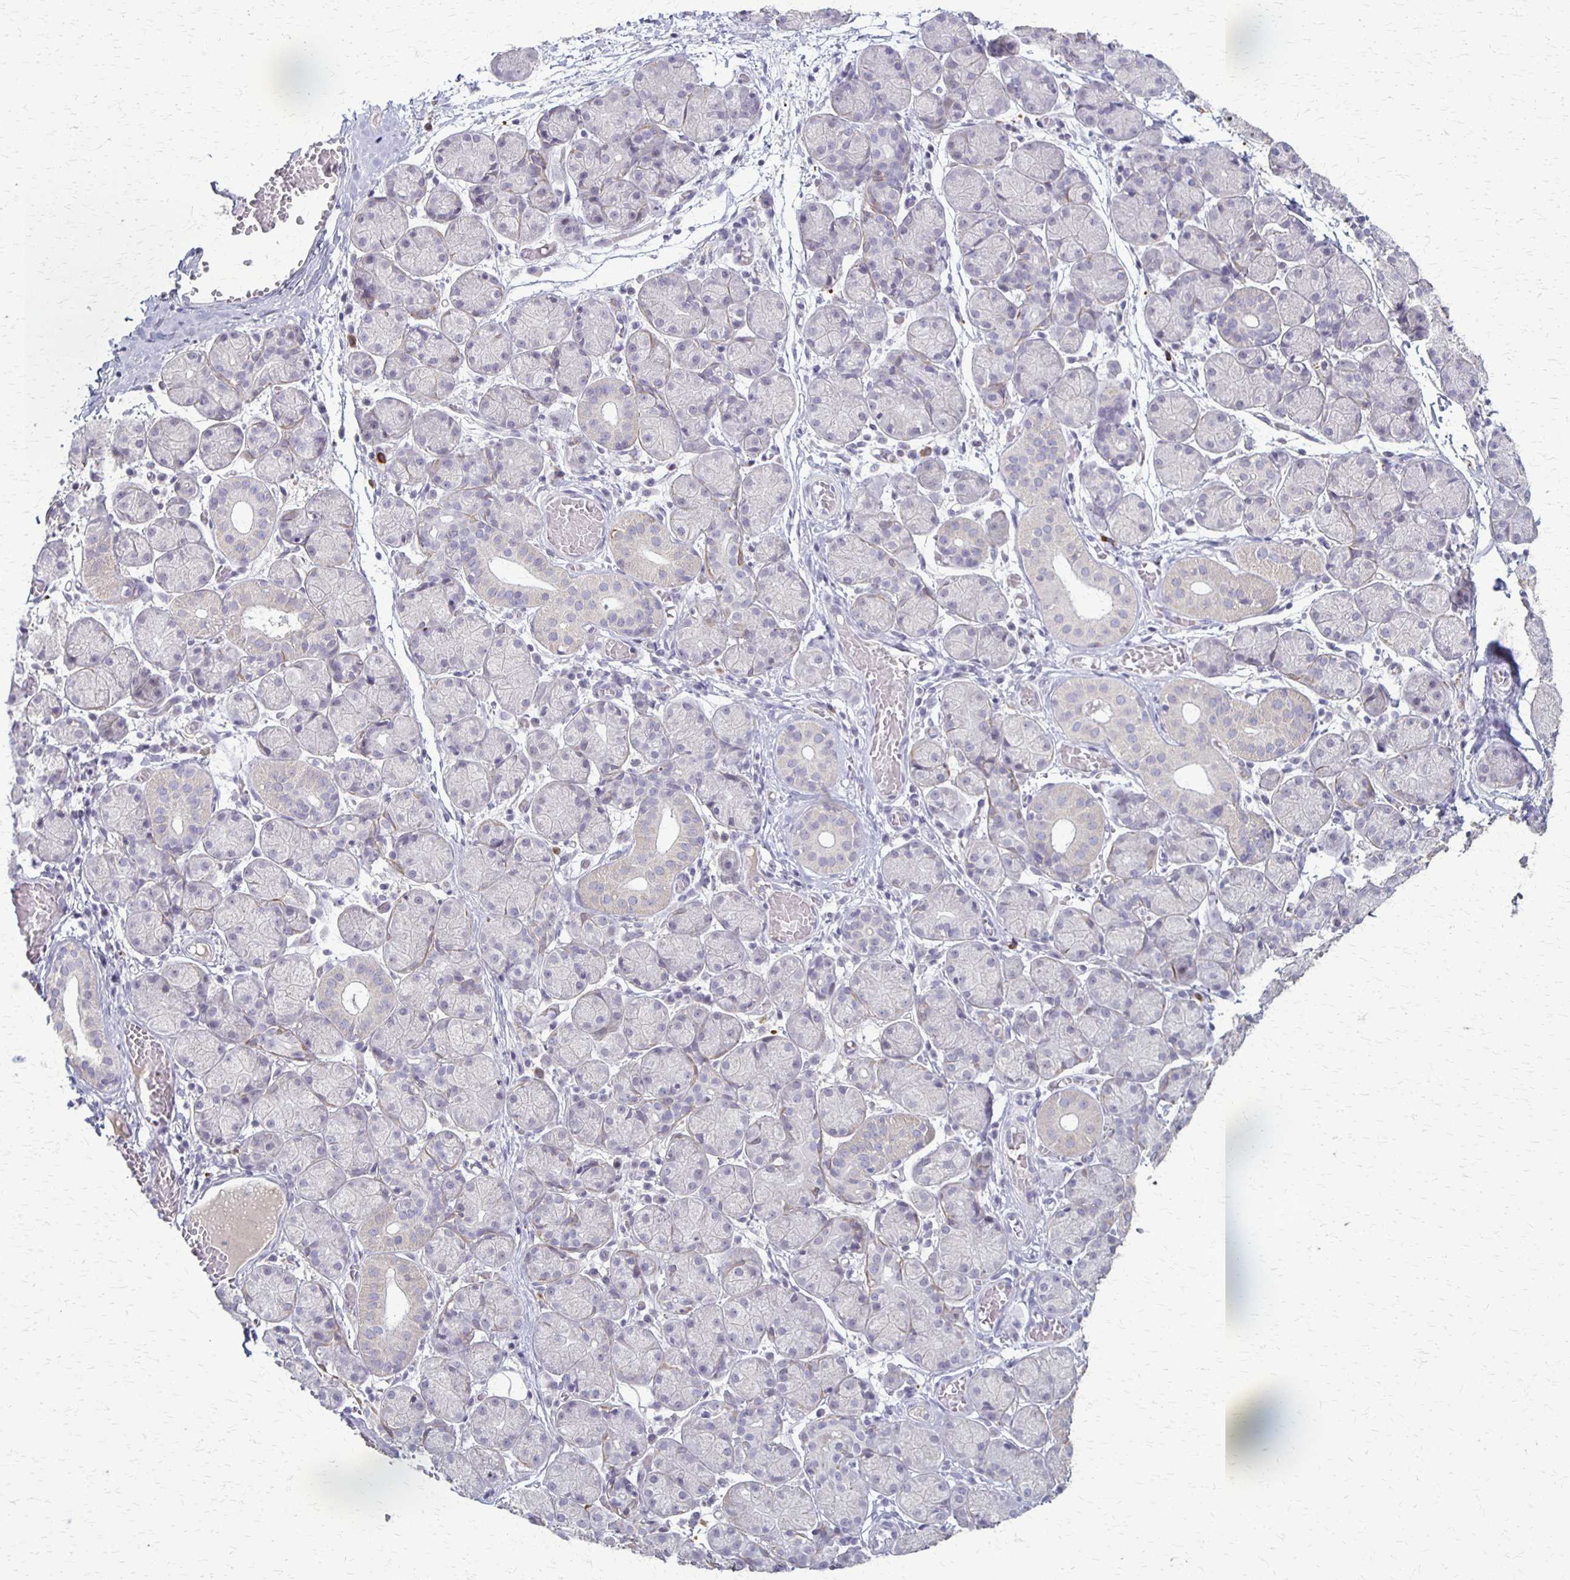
{"staining": {"intensity": "moderate", "quantity": "<25%", "location": "nuclear"}, "tissue": "salivary gland", "cell_type": "Glandular cells", "image_type": "normal", "snomed": [{"axis": "morphology", "description": "Normal tissue, NOS"}, {"axis": "topography", "description": "Salivary gland"}], "caption": "Normal salivary gland was stained to show a protein in brown. There is low levels of moderate nuclear positivity in approximately <25% of glandular cells. Using DAB (3,3'-diaminobenzidine) (brown) and hematoxylin (blue) stains, captured at high magnification using brightfield microscopy.", "gene": "SLC35E2B", "patient": {"sex": "female", "age": 24}}